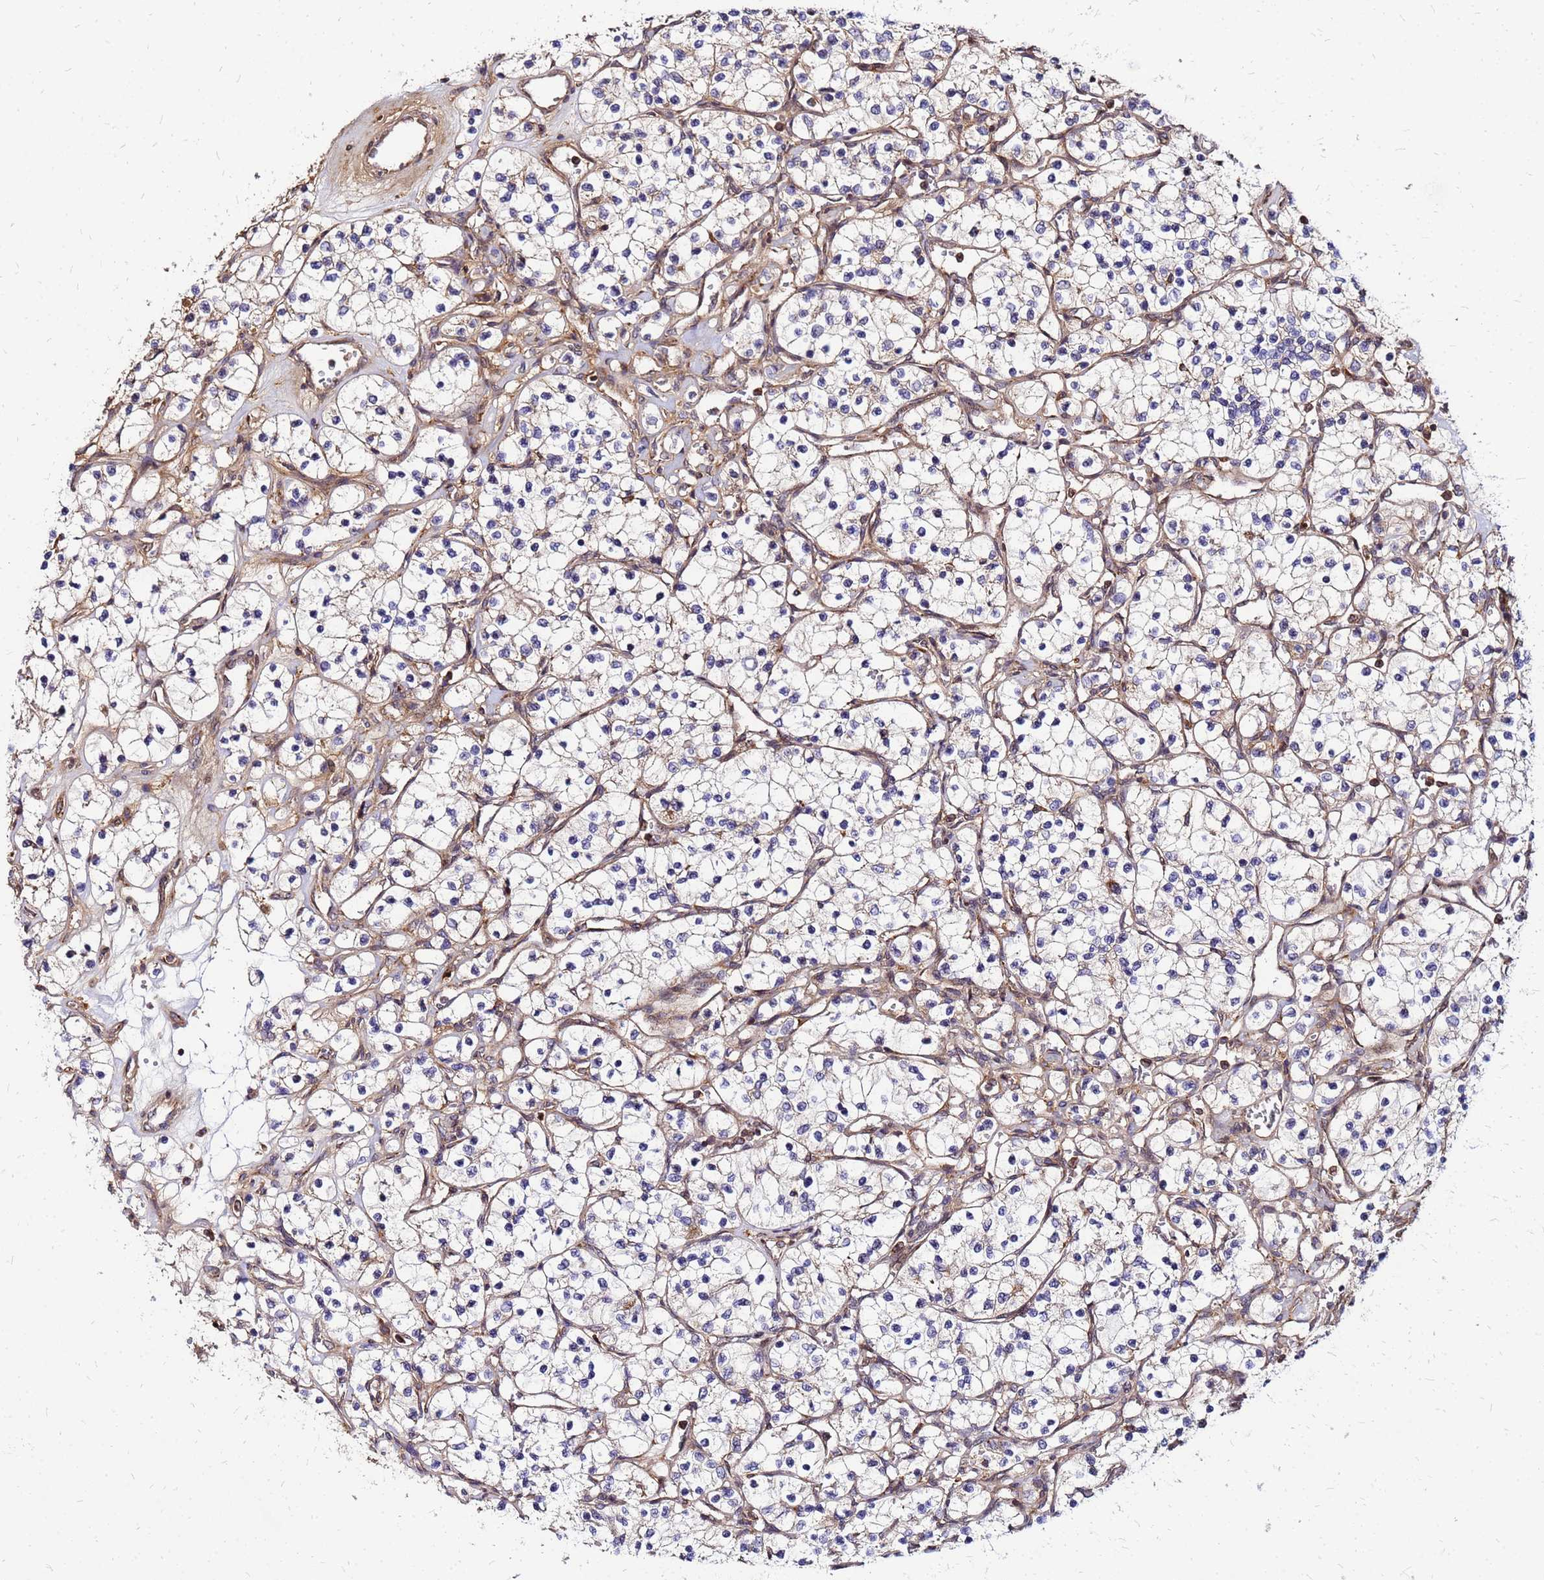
{"staining": {"intensity": "negative", "quantity": "none", "location": "none"}, "tissue": "renal cancer", "cell_type": "Tumor cells", "image_type": "cancer", "snomed": [{"axis": "morphology", "description": "Adenocarcinoma, NOS"}, {"axis": "topography", "description": "Kidney"}], "caption": "Immunohistochemistry (IHC) of adenocarcinoma (renal) displays no staining in tumor cells.", "gene": "CYBC1", "patient": {"sex": "female", "age": 69}}